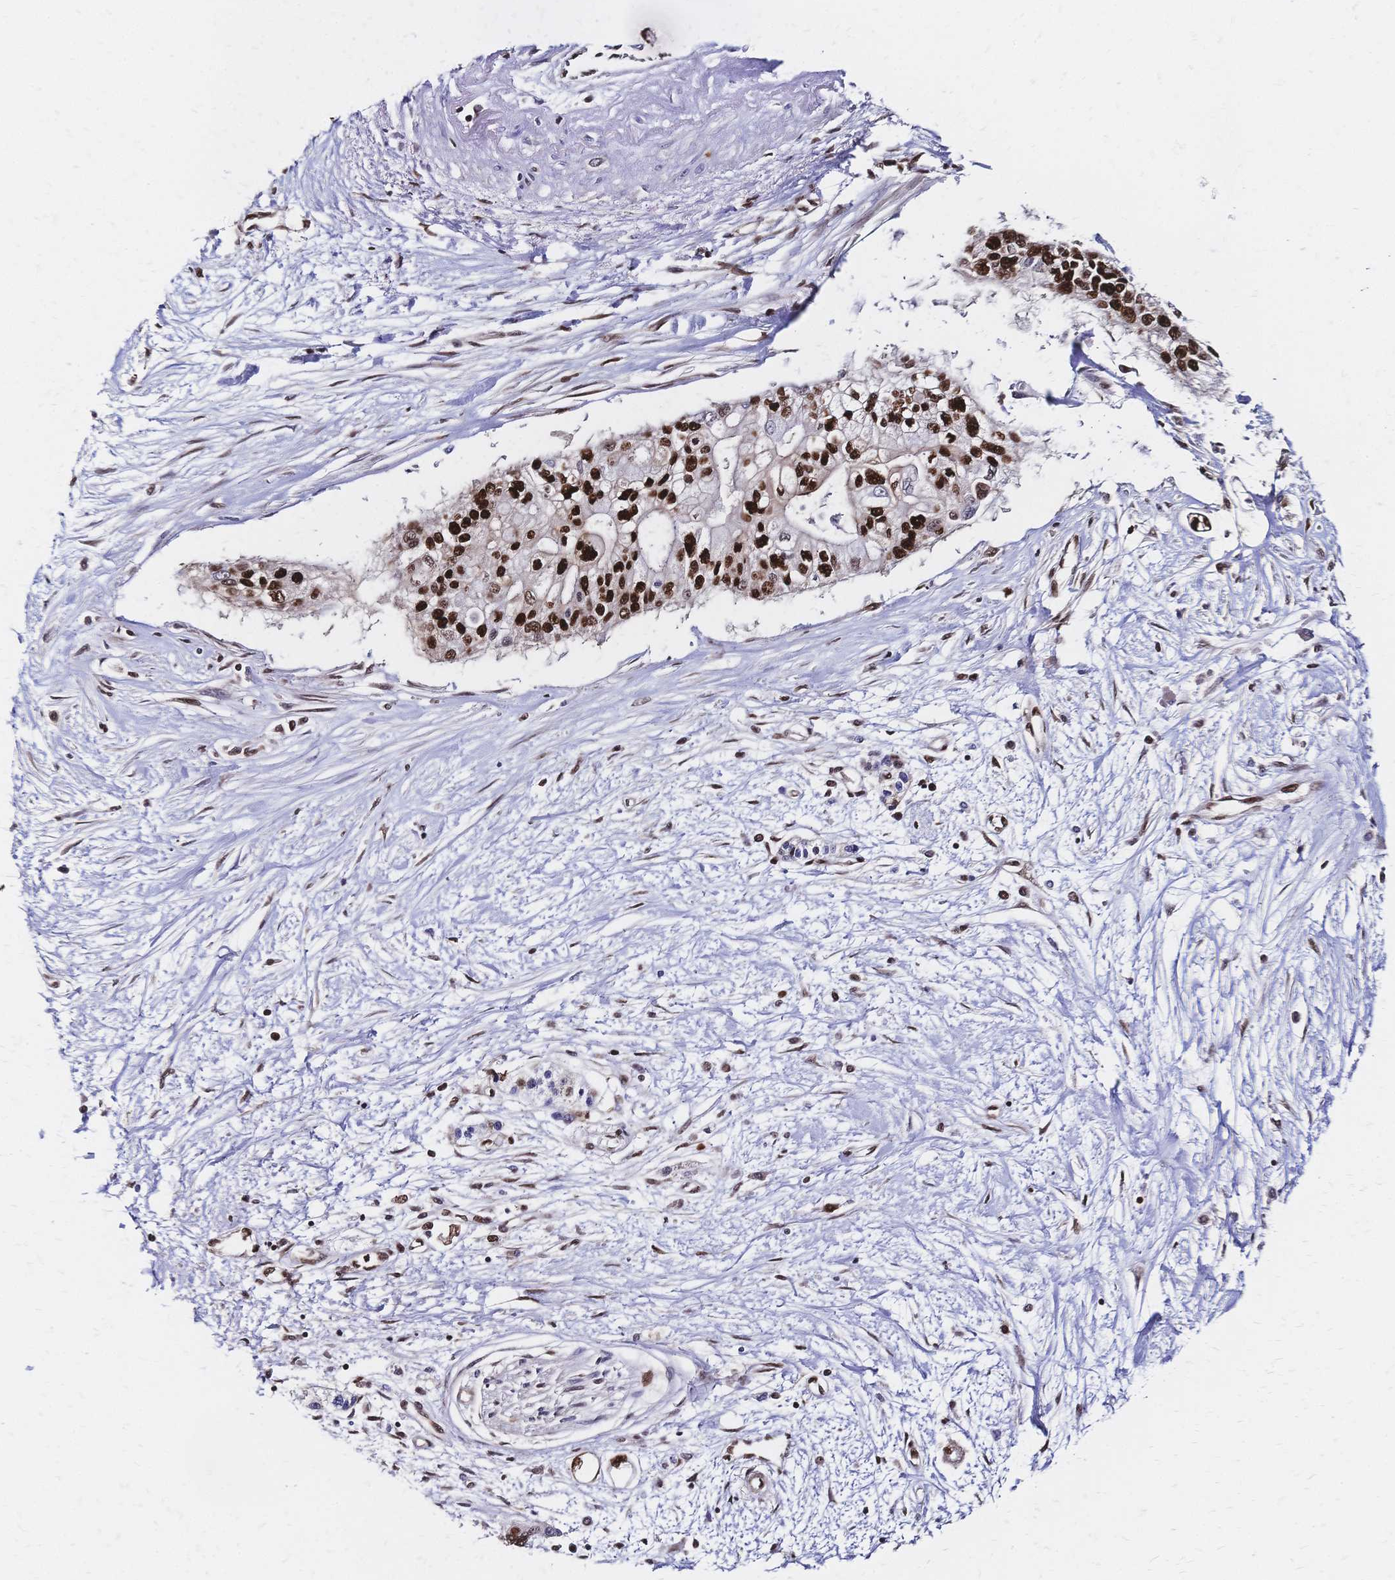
{"staining": {"intensity": "strong", "quantity": ">75%", "location": "nuclear"}, "tissue": "pancreatic cancer", "cell_type": "Tumor cells", "image_type": "cancer", "snomed": [{"axis": "morphology", "description": "Adenocarcinoma, NOS"}, {"axis": "topography", "description": "Pancreas"}], "caption": "Brown immunohistochemical staining in human pancreatic cancer (adenocarcinoma) exhibits strong nuclear expression in approximately >75% of tumor cells. The protein is stained brown, and the nuclei are stained in blue (DAB (3,3'-diaminobenzidine) IHC with brightfield microscopy, high magnification).", "gene": "HDGF", "patient": {"sex": "female", "age": 77}}